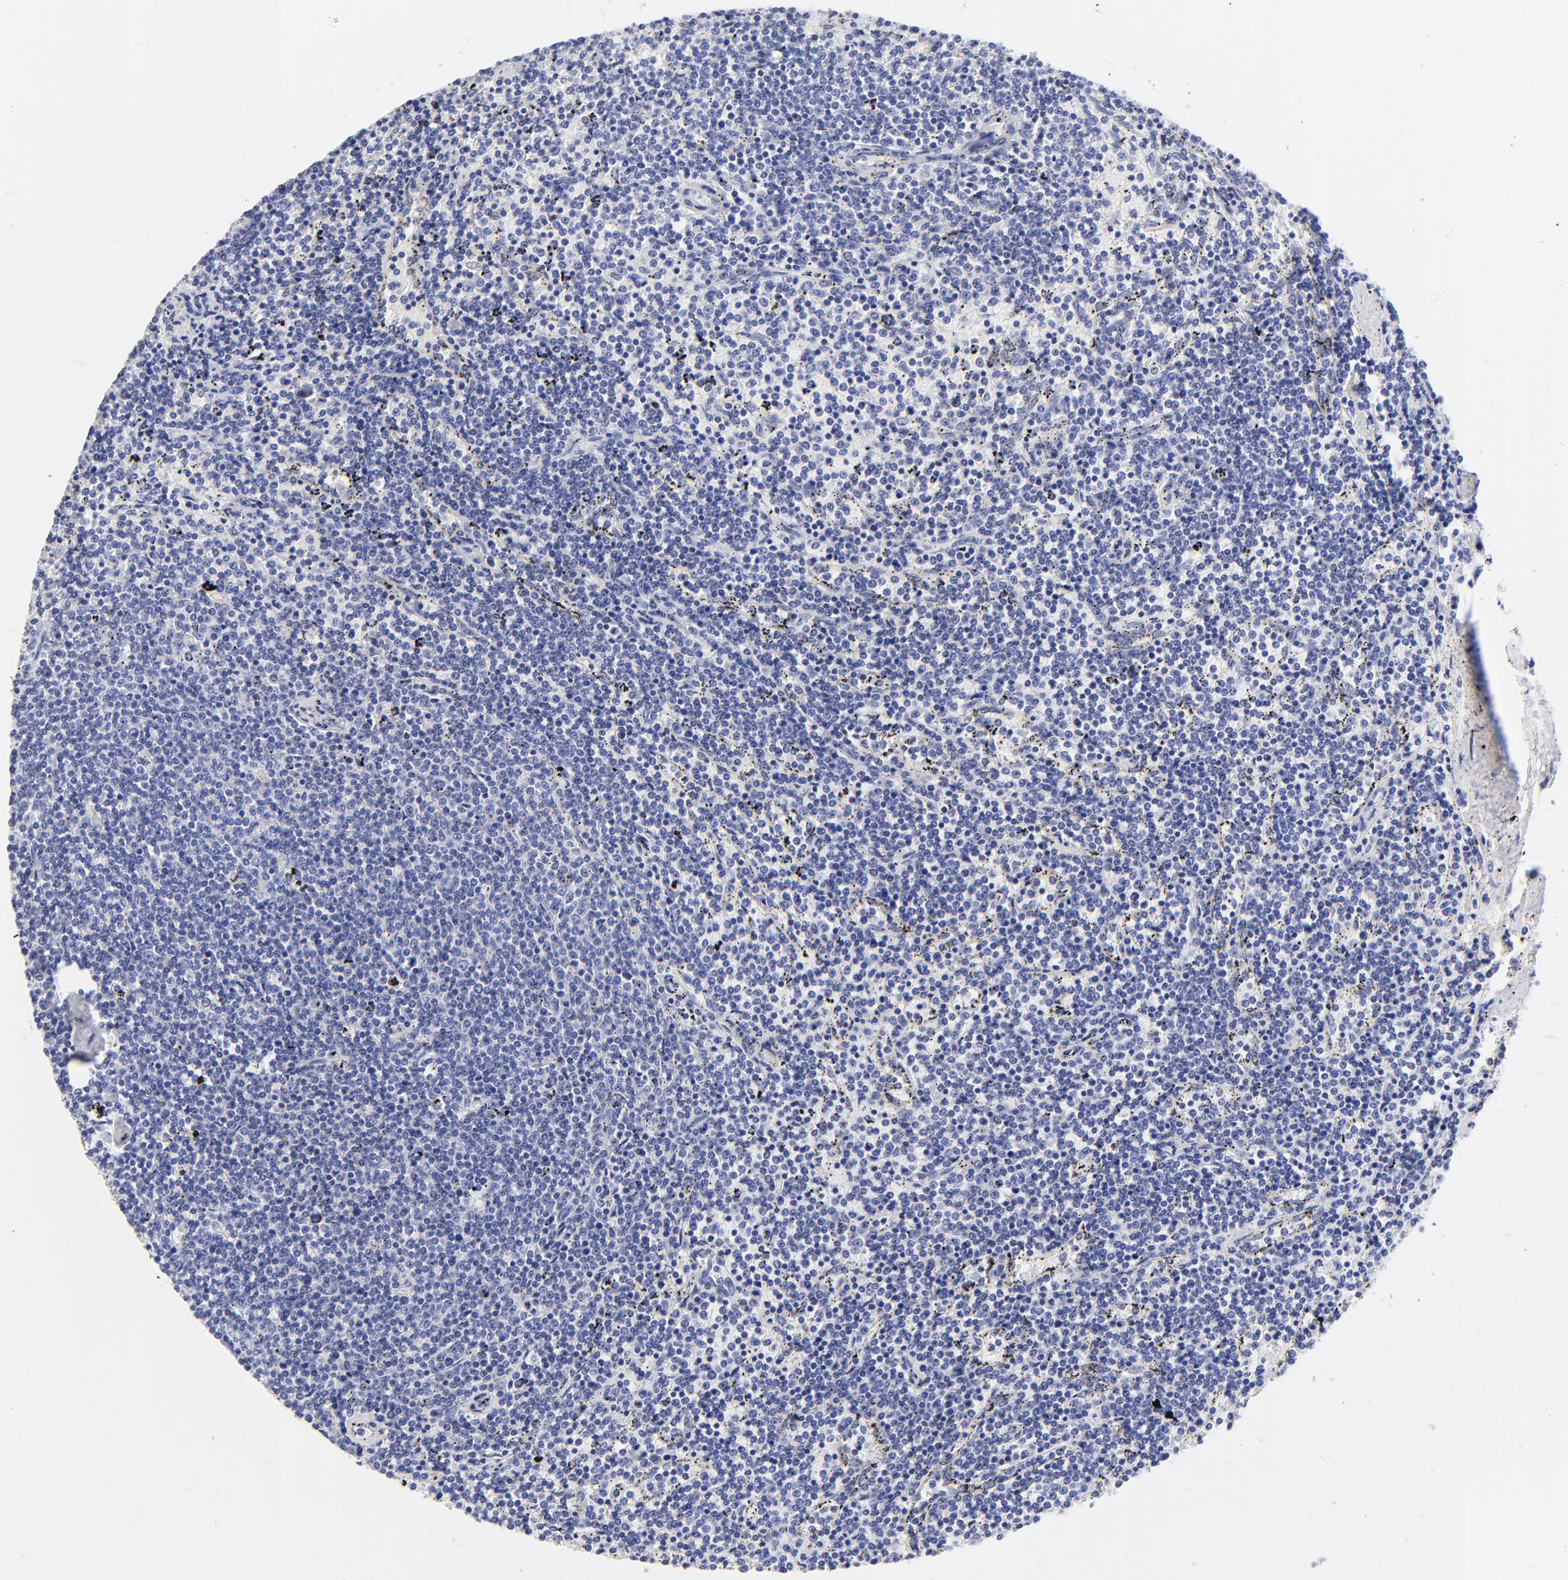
{"staining": {"intensity": "negative", "quantity": "none", "location": "none"}, "tissue": "lymphoma", "cell_type": "Tumor cells", "image_type": "cancer", "snomed": [{"axis": "morphology", "description": "Malignant lymphoma, non-Hodgkin's type, Low grade"}, {"axis": "topography", "description": "Spleen"}], "caption": "Micrograph shows no significant protein positivity in tumor cells of lymphoma. (Brightfield microscopy of DAB immunohistochemistry at high magnification).", "gene": "HORMAD2", "patient": {"sex": "female", "age": 50}}